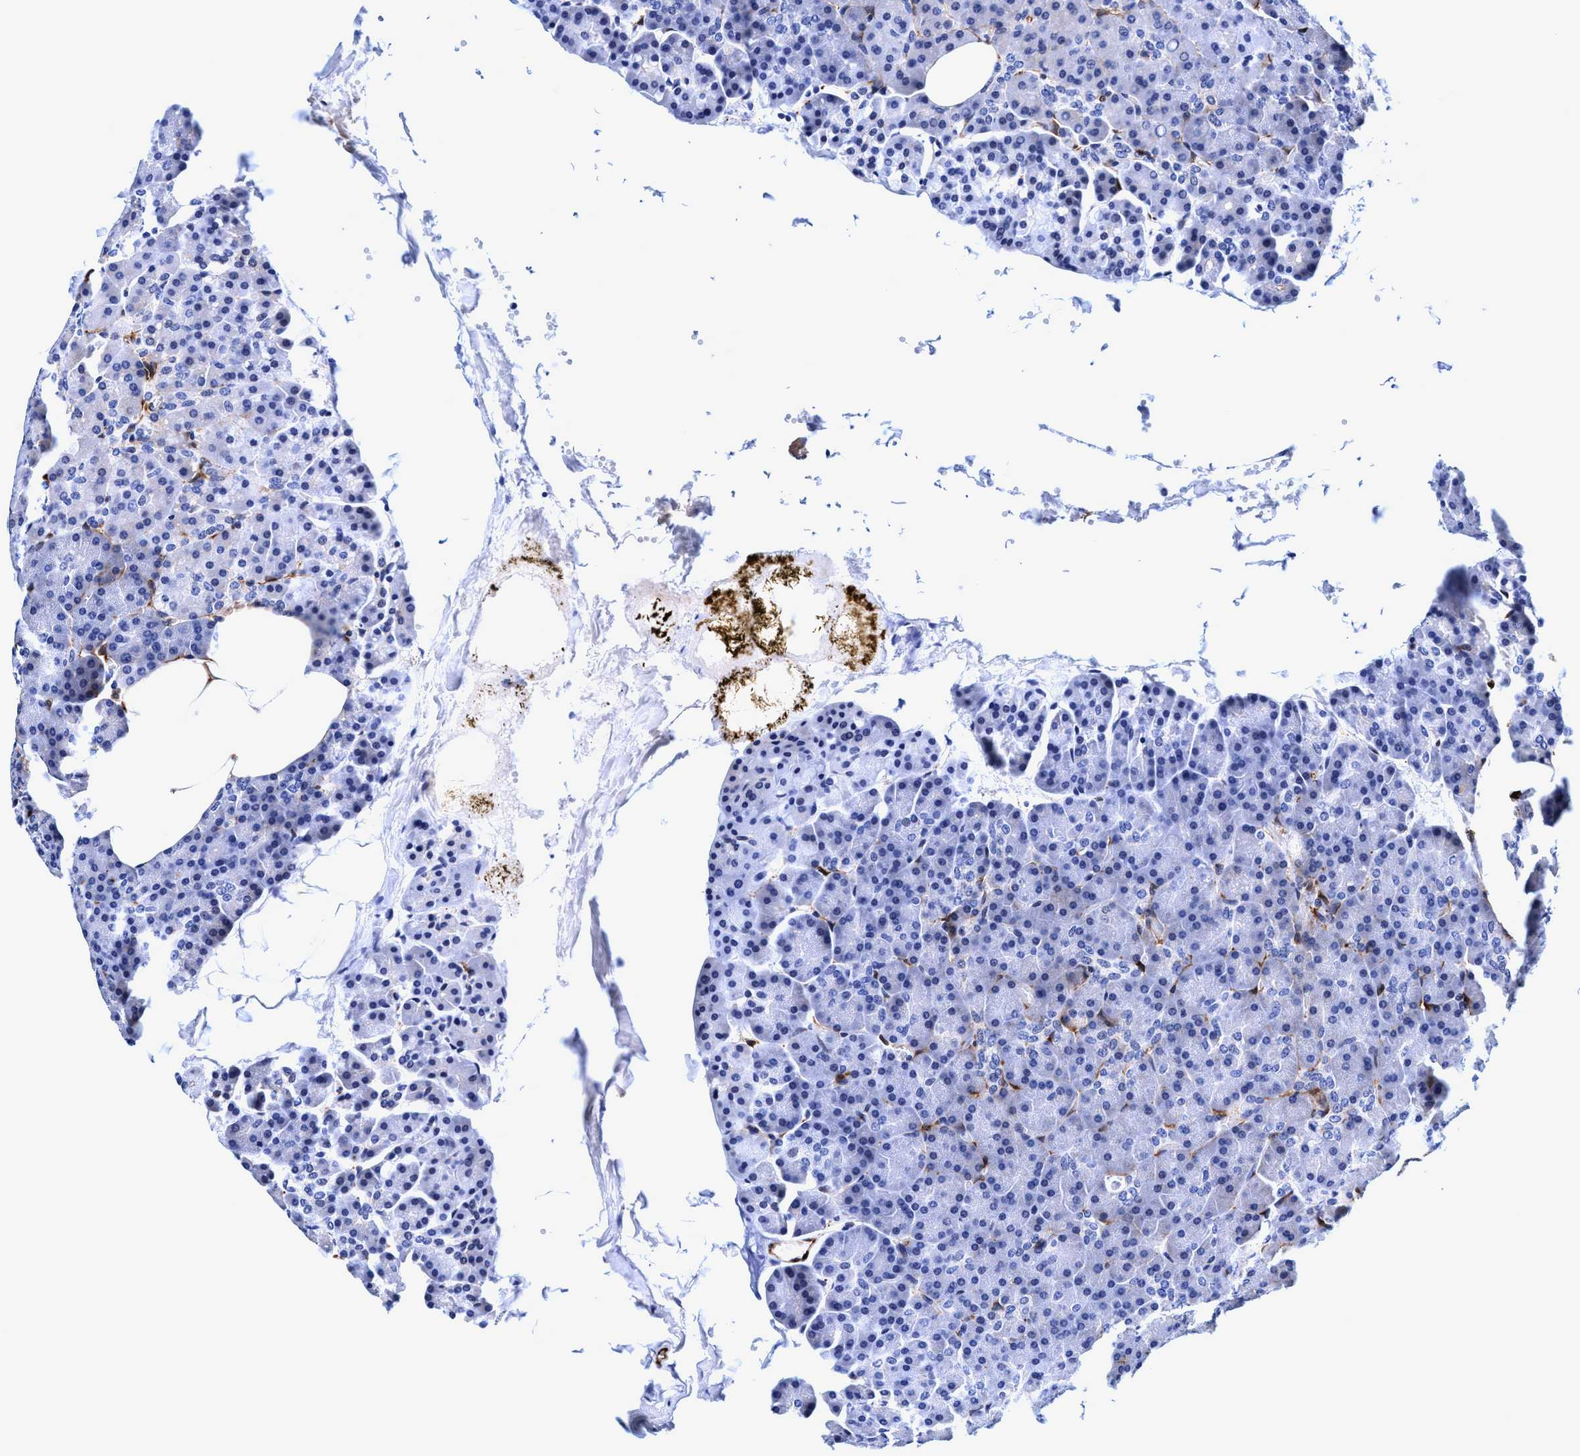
{"staining": {"intensity": "negative", "quantity": "none", "location": "none"}, "tissue": "pancreas", "cell_type": "Exocrine glandular cells", "image_type": "normal", "snomed": [{"axis": "morphology", "description": "Normal tissue, NOS"}, {"axis": "topography", "description": "Pancreas"}], "caption": "Immunohistochemistry (IHC) micrograph of normal pancreas stained for a protein (brown), which shows no positivity in exocrine glandular cells.", "gene": "UBALD2", "patient": {"sex": "female", "age": 35}}